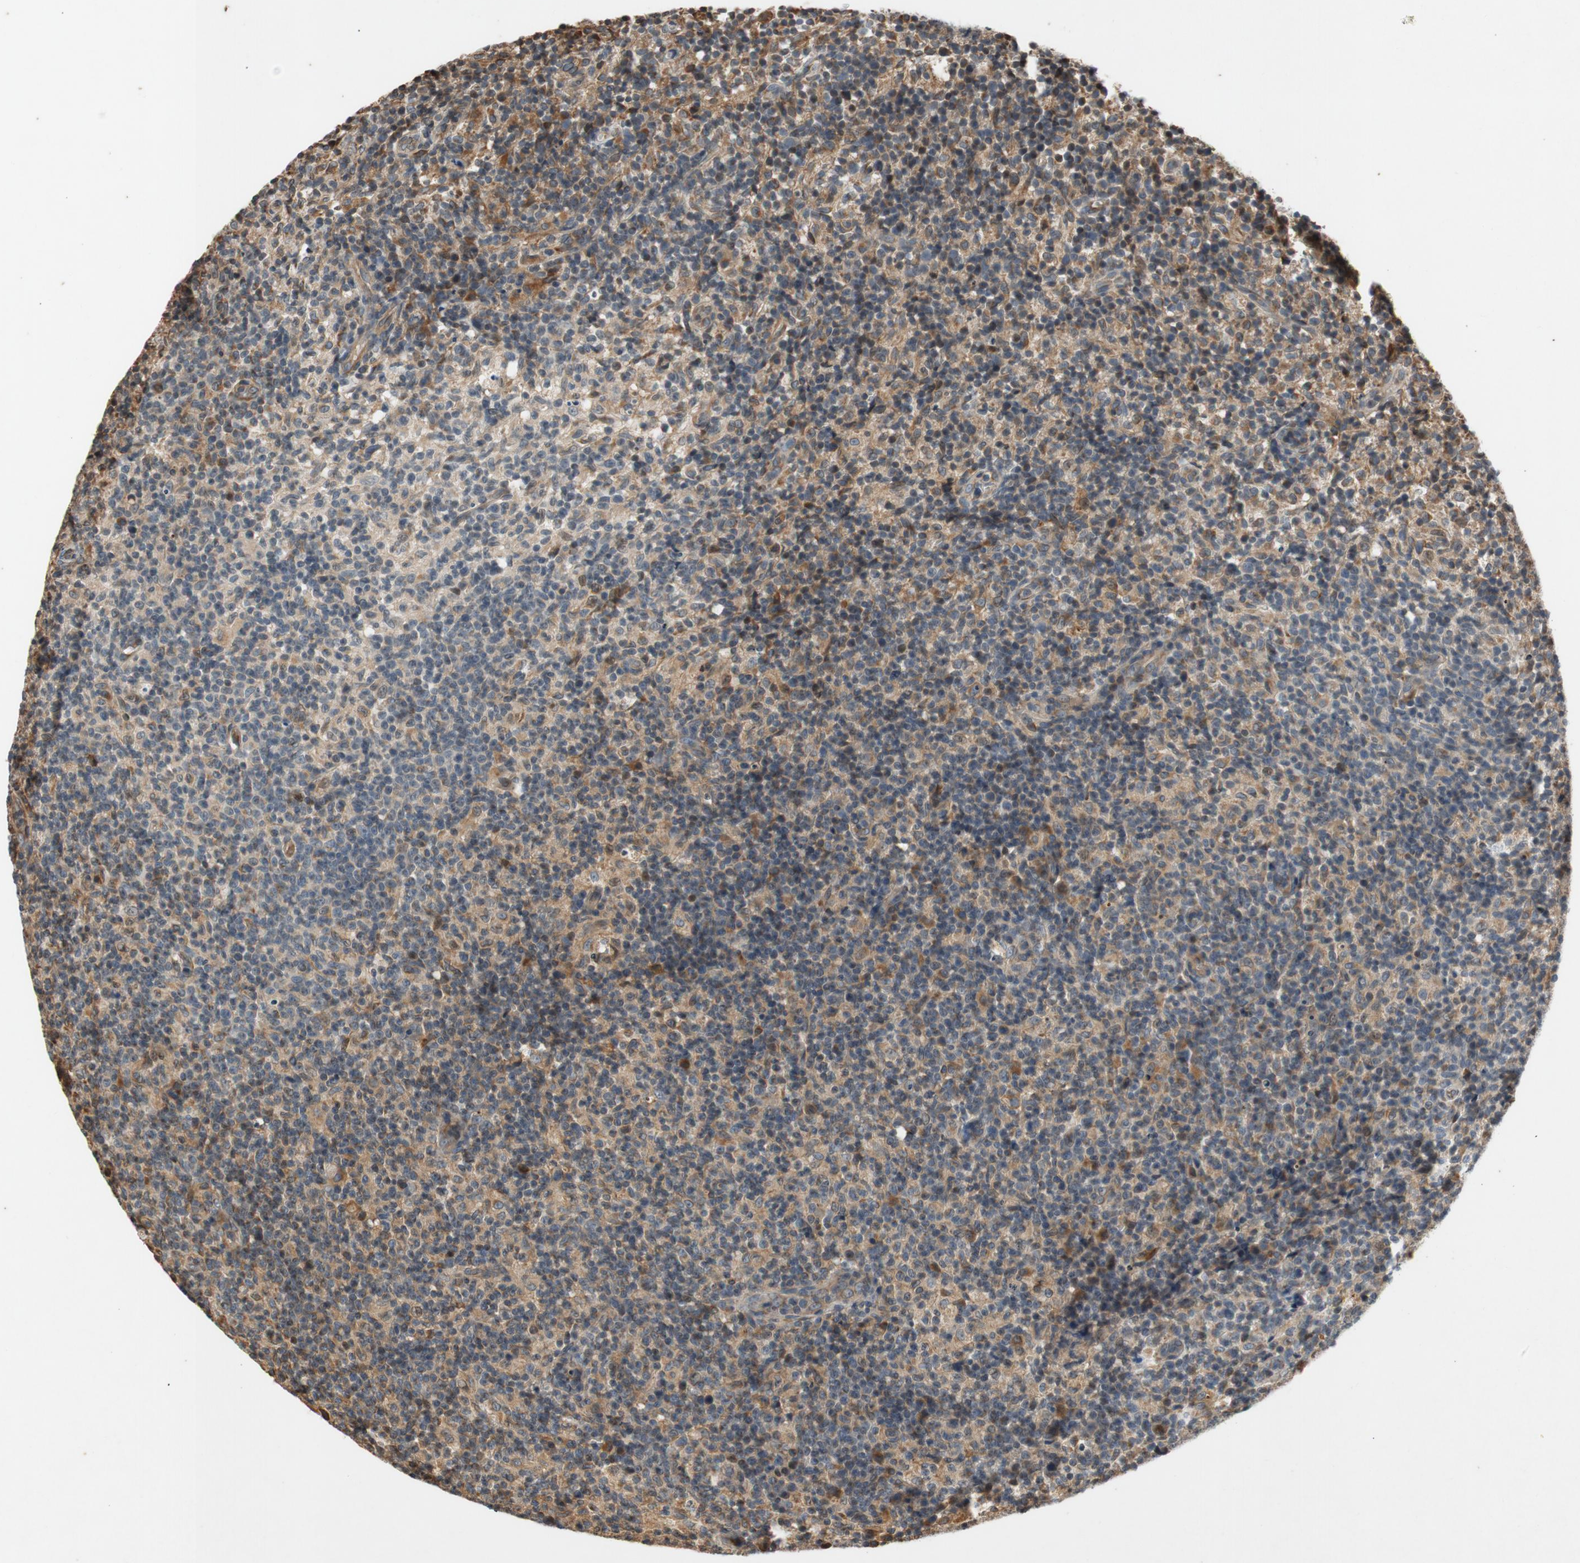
{"staining": {"intensity": "negative", "quantity": "none", "location": "none"}, "tissue": "lymph node", "cell_type": "Germinal center cells", "image_type": "normal", "snomed": [{"axis": "morphology", "description": "Normal tissue, NOS"}, {"axis": "morphology", "description": "Inflammation, NOS"}, {"axis": "topography", "description": "Lymph node"}], "caption": "Germinal center cells are negative for protein expression in normal human lymph node. The staining is performed using DAB (3,3'-diaminobenzidine) brown chromogen with nuclei counter-stained in using hematoxylin.", "gene": "ATP2C1", "patient": {"sex": "male", "age": 55}}